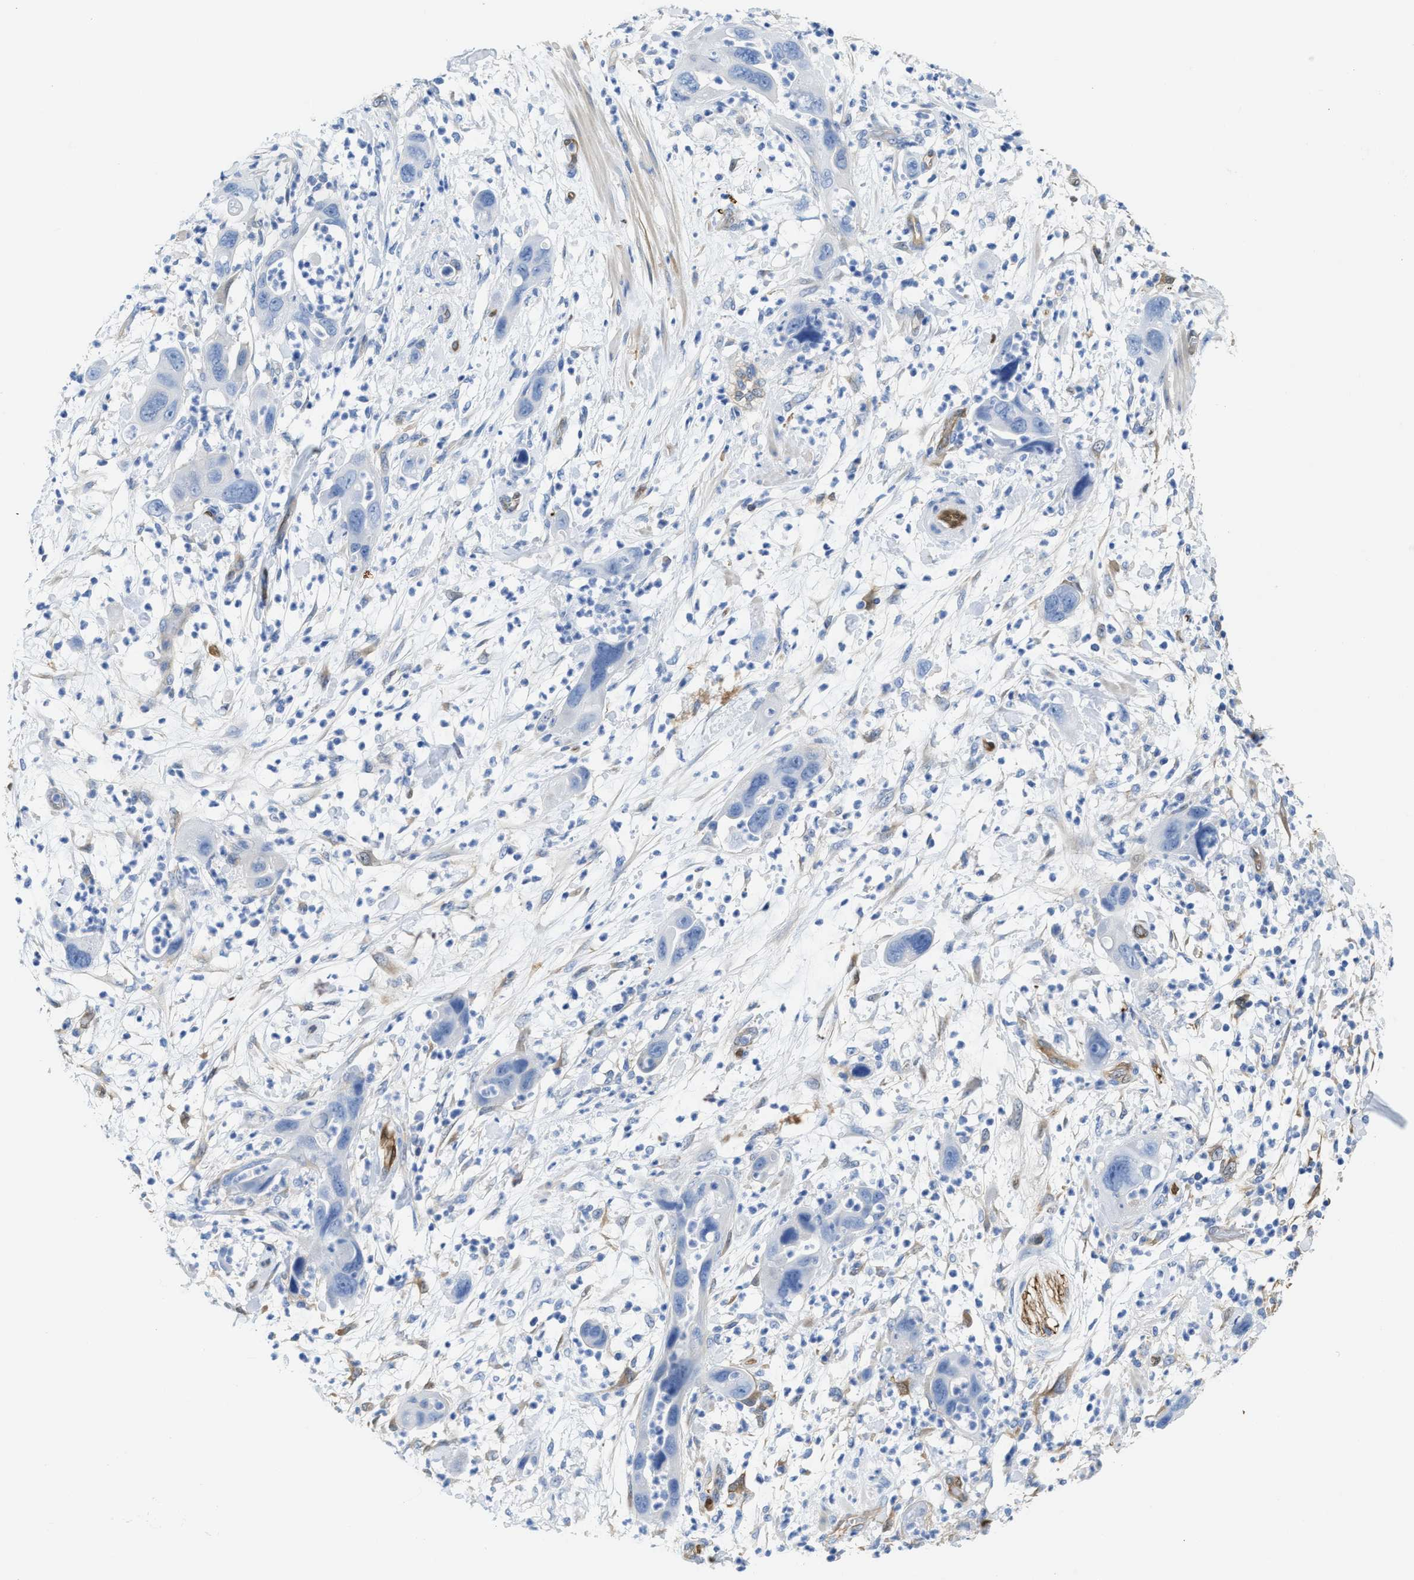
{"staining": {"intensity": "negative", "quantity": "none", "location": "none"}, "tissue": "pancreatic cancer", "cell_type": "Tumor cells", "image_type": "cancer", "snomed": [{"axis": "morphology", "description": "Adenocarcinoma, NOS"}, {"axis": "topography", "description": "Pancreas"}], "caption": "This photomicrograph is of adenocarcinoma (pancreatic) stained with immunohistochemistry to label a protein in brown with the nuclei are counter-stained blue. There is no expression in tumor cells.", "gene": "ASS1", "patient": {"sex": "female", "age": 71}}